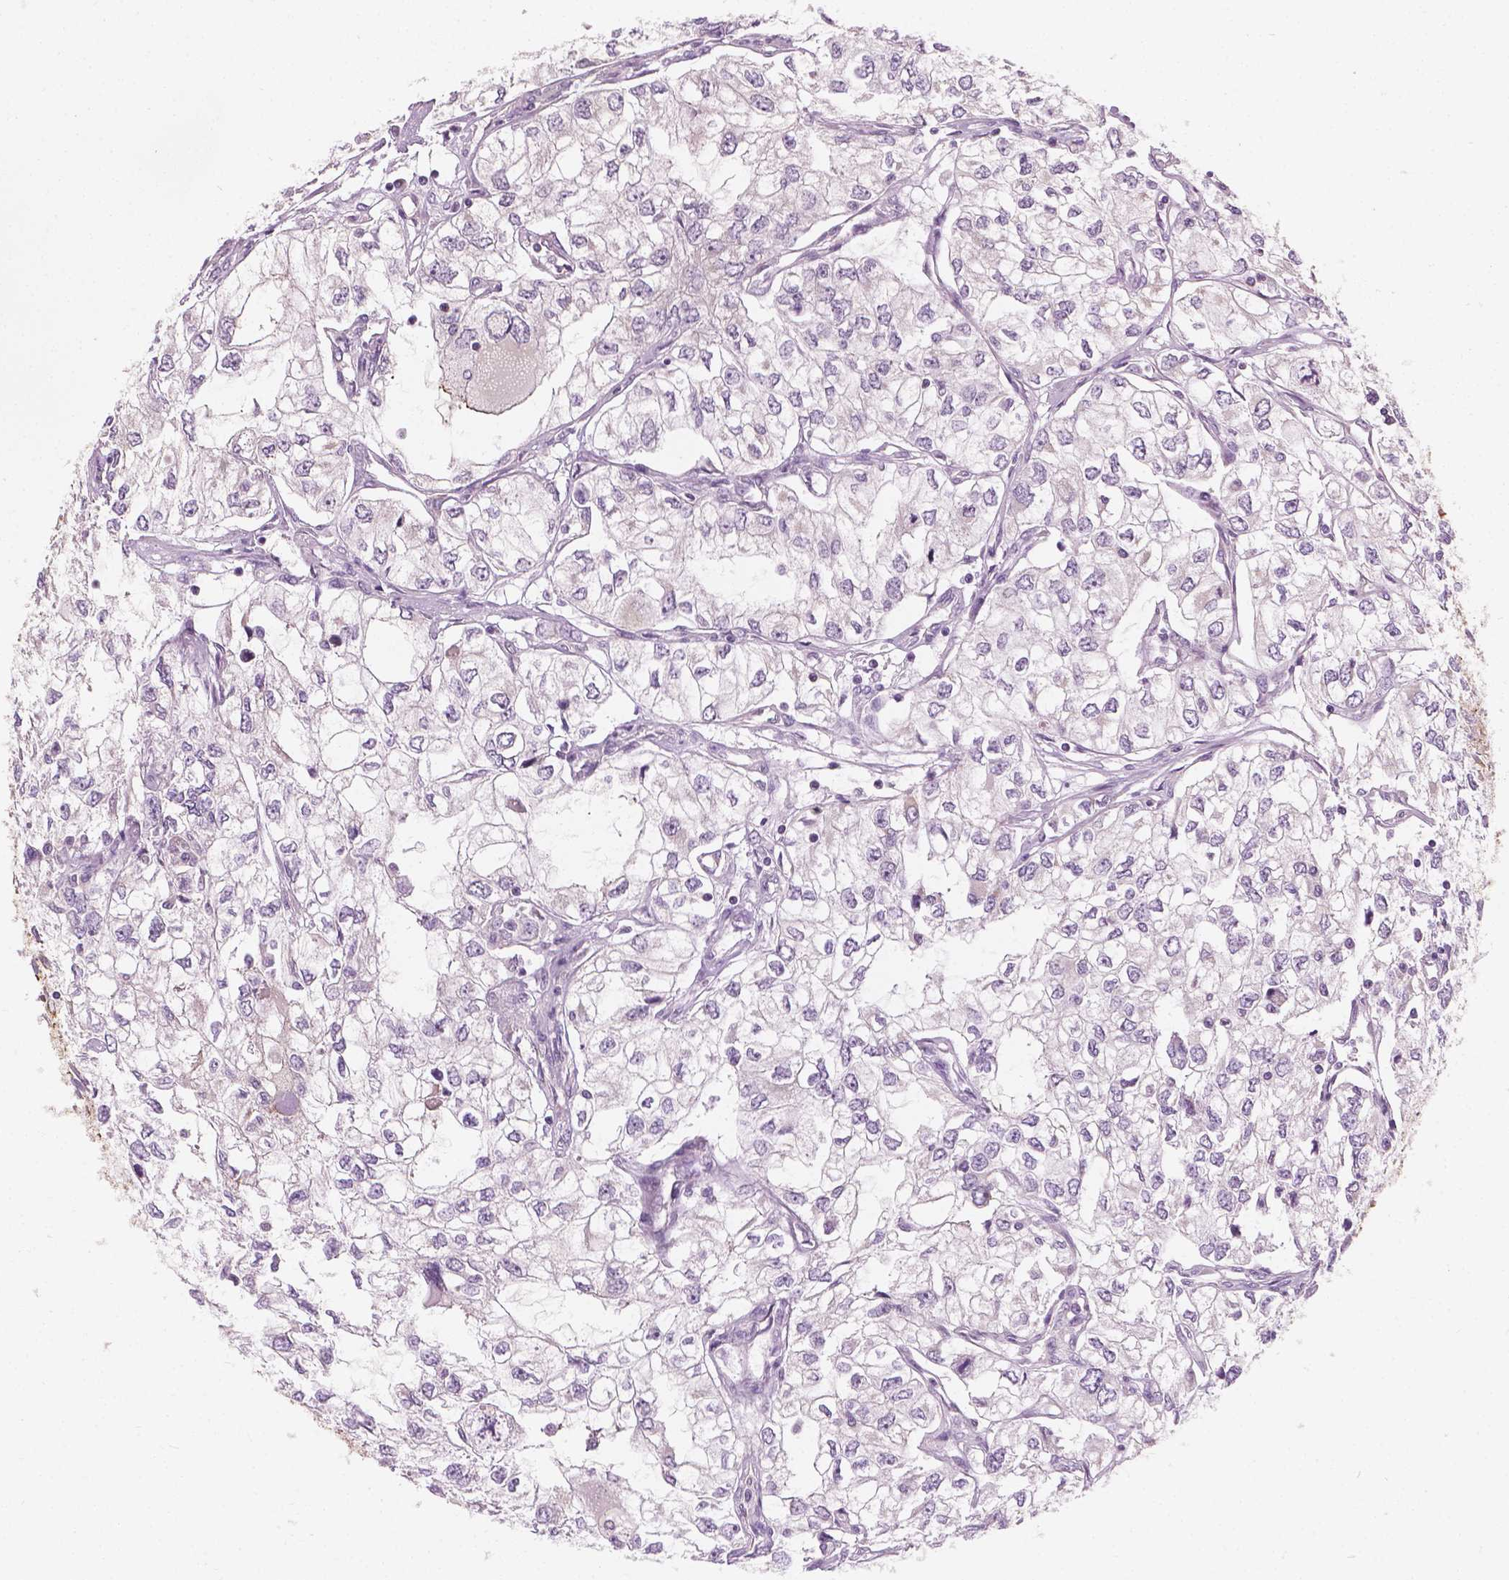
{"staining": {"intensity": "negative", "quantity": "none", "location": "none"}, "tissue": "renal cancer", "cell_type": "Tumor cells", "image_type": "cancer", "snomed": [{"axis": "morphology", "description": "Adenocarcinoma, NOS"}, {"axis": "topography", "description": "Kidney"}], "caption": "A photomicrograph of adenocarcinoma (renal) stained for a protein demonstrates no brown staining in tumor cells. (Stains: DAB (3,3'-diaminobenzidine) IHC with hematoxylin counter stain, Microscopy: brightfield microscopy at high magnification).", "gene": "CFAP126", "patient": {"sex": "female", "age": 59}}